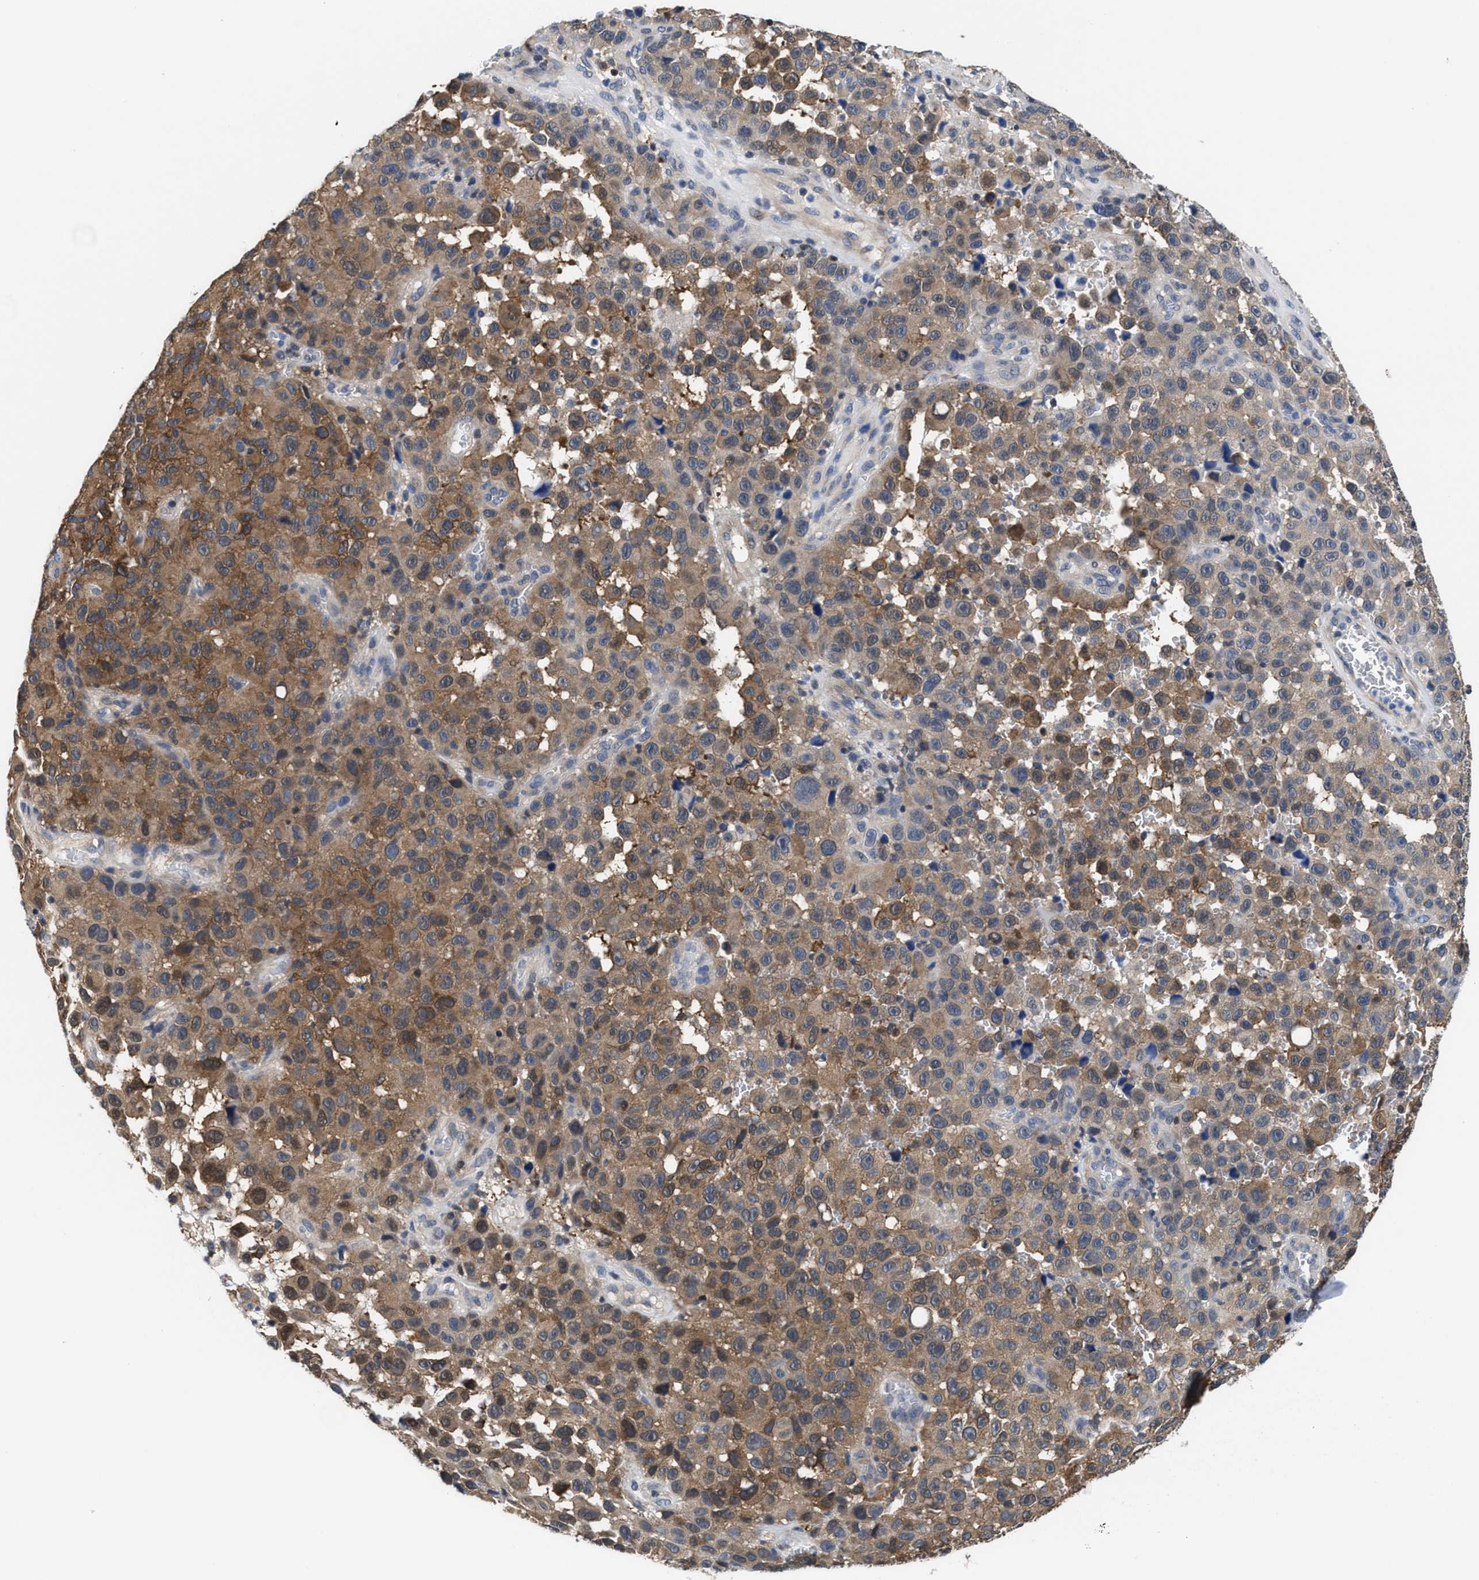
{"staining": {"intensity": "moderate", "quantity": ">75%", "location": "cytoplasmic/membranous"}, "tissue": "melanoma", "cell_type": "Tumor cells", "image_type": "cancer", "snomed": [{"axis": "morphology", "description": "Malignant melanoma, NOS"}, {"axis": "topography", "description": "Skin"}], "caption": "Immunohistochemistry micrograph of neoplastic tissue: melanoma stained using IHC exhibits medium levels of moderate protein expression localized specifically in the cytoplasmic/membranous of tumor cells, appearing as a cytoplasmic/membranous brown color.", "gene": "KIF12", "patient": {"sex": "female", "age": 82}}